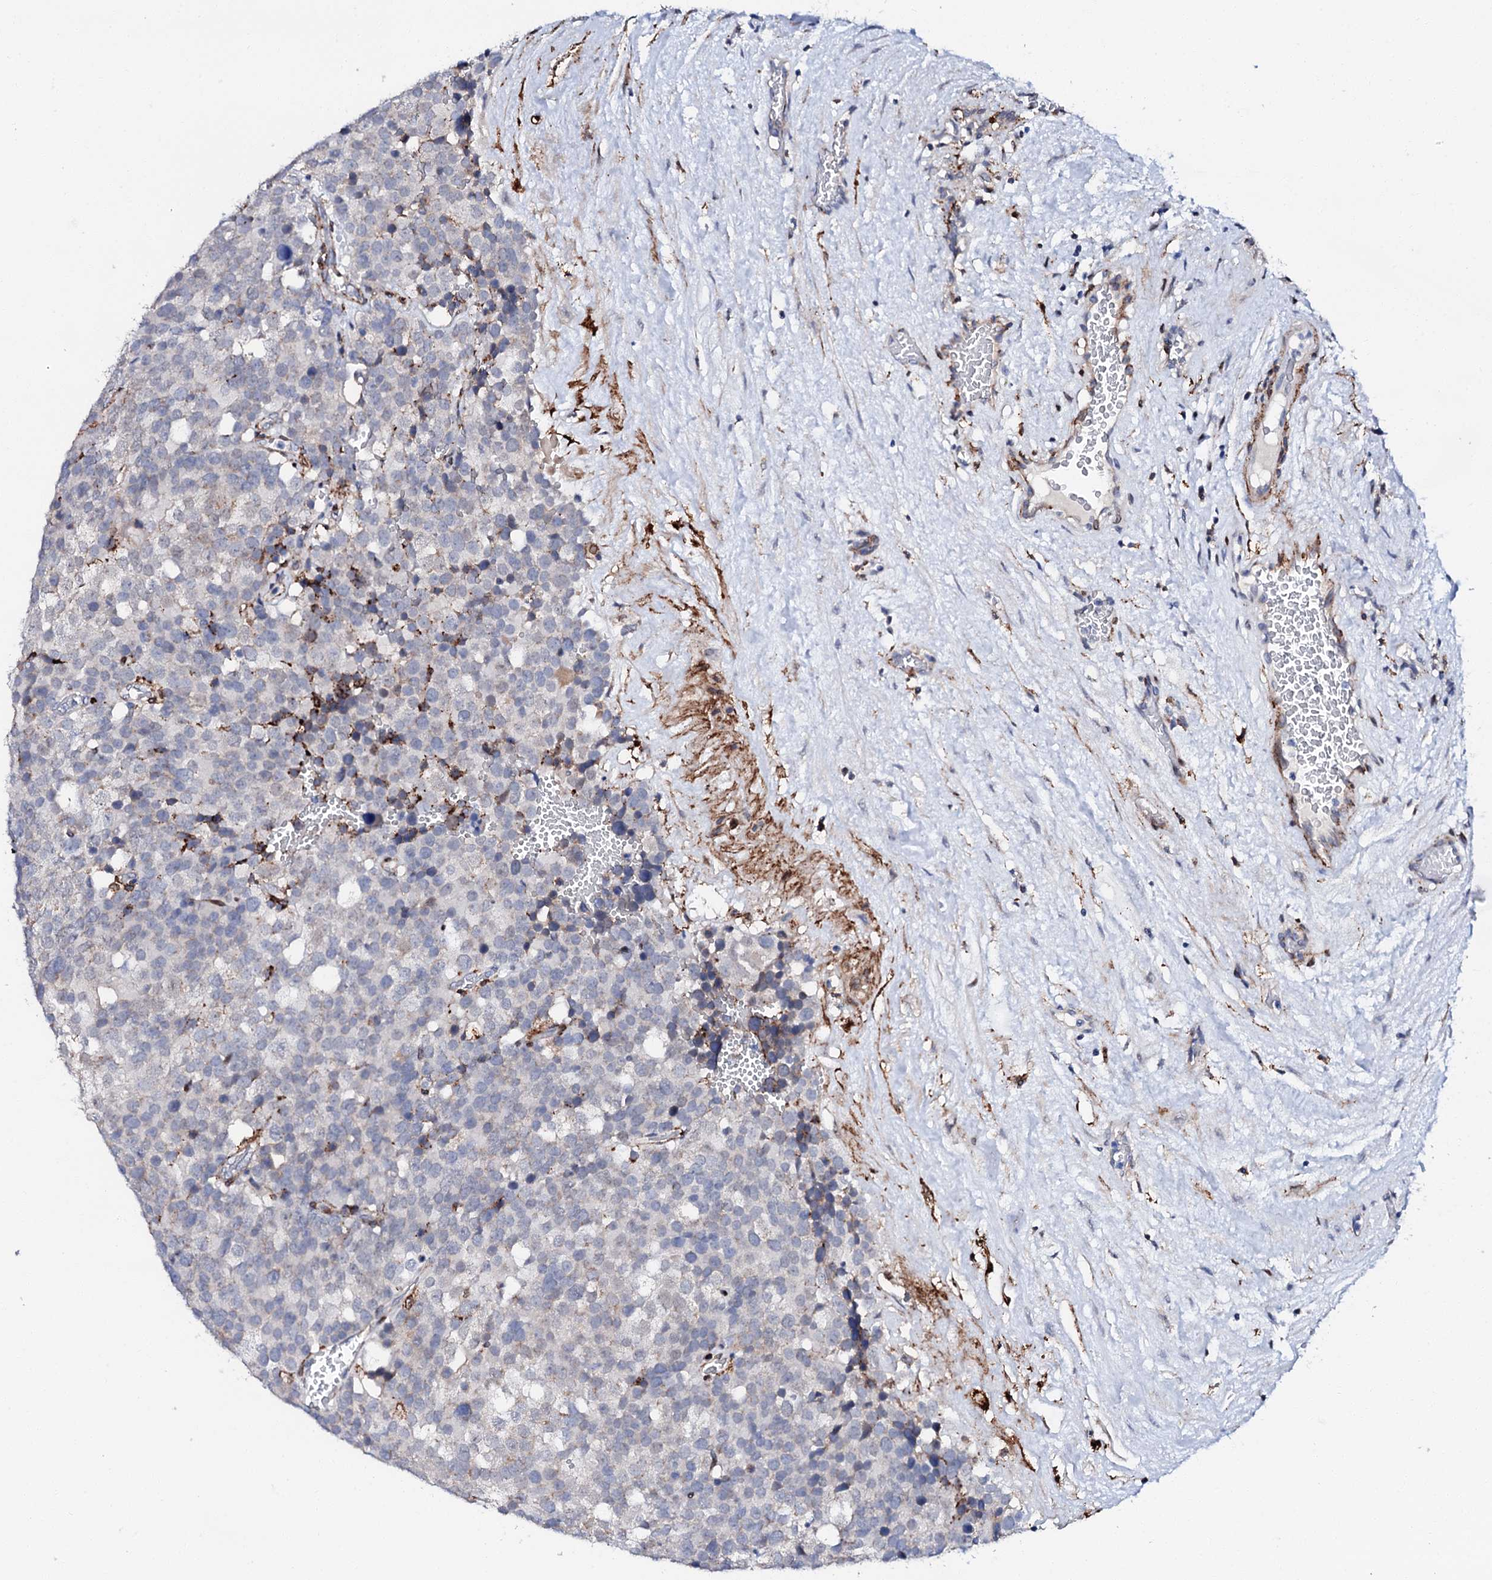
{"staining": {"intensity": "negative", "quantity": "none", "location": "none"}, "tissue": "testis cancer", "cell_type": "Tumor cells", "image_type": "cancer", "snomed": [{"axis": "morphology", "description": "Seminoma, NOS"}, {"axis": "topography", "description": "Testis"}], "caption": "Immunohistochemical staining of testis cancer shows no significant staining in tumor cells. Nuclei are stained in blue.", "gene": "MED13L", "patient": {"sex": "male", "age": 71}}